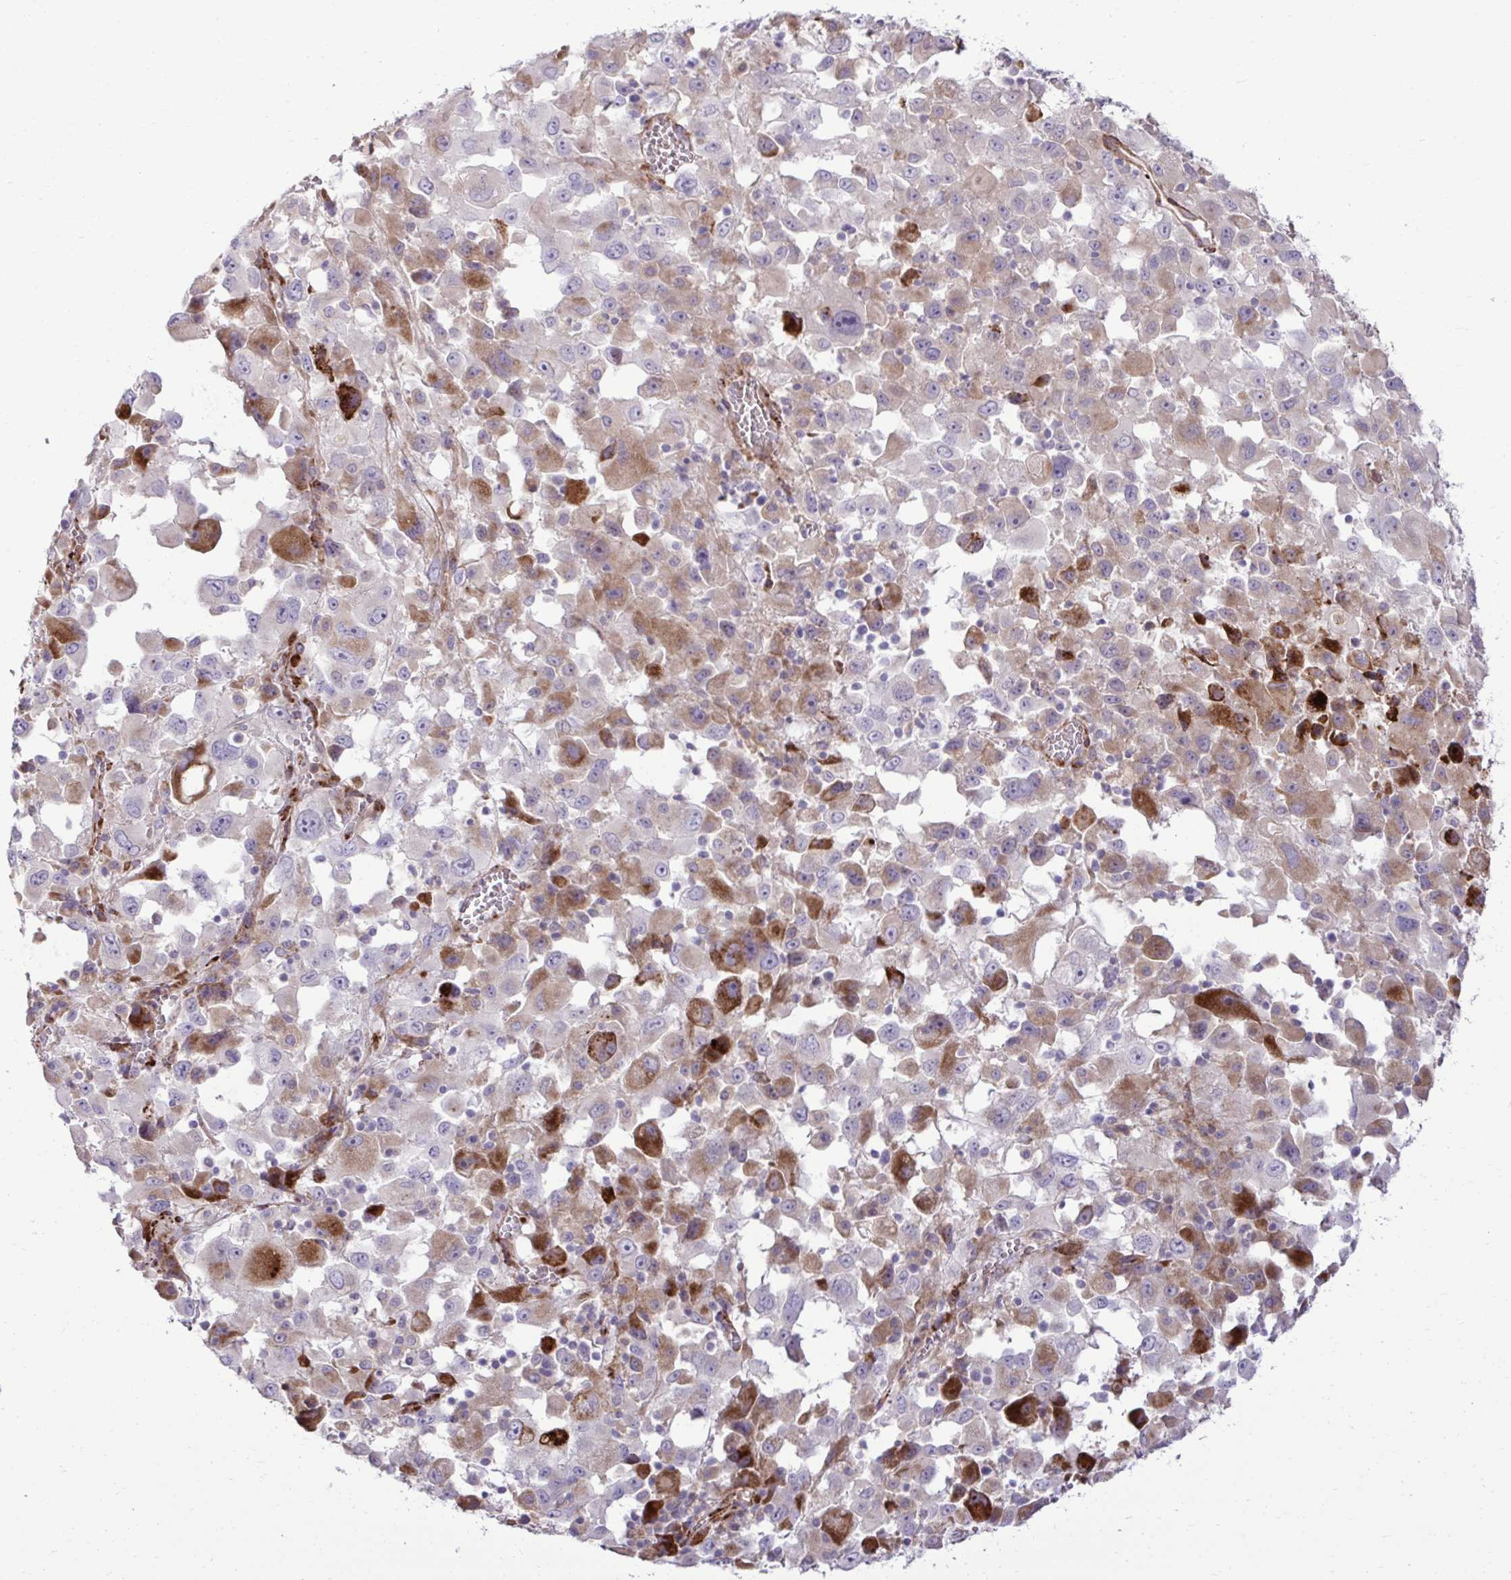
{"staining": {"intensity": "moderate", "quantity": "<25%", "location": "cytoplasmic/membranous"}, "tissue": "melanoma", "cell_type": "Tumor cells", "image_type": "cancer", "snomed": [{"axis": "morphology", "description": "Malignant melanoma, Metastatic site"}, {"axis": "topography", "description": "Soft tissue"}], "caption": "Brown immunohistochemical staining in melanoma reveals moderate cytoplasmic/membranous staining in about <25% of tumor cells.", "gene": "LIMS1", "patient": {"sex": "male", "age": 50}}